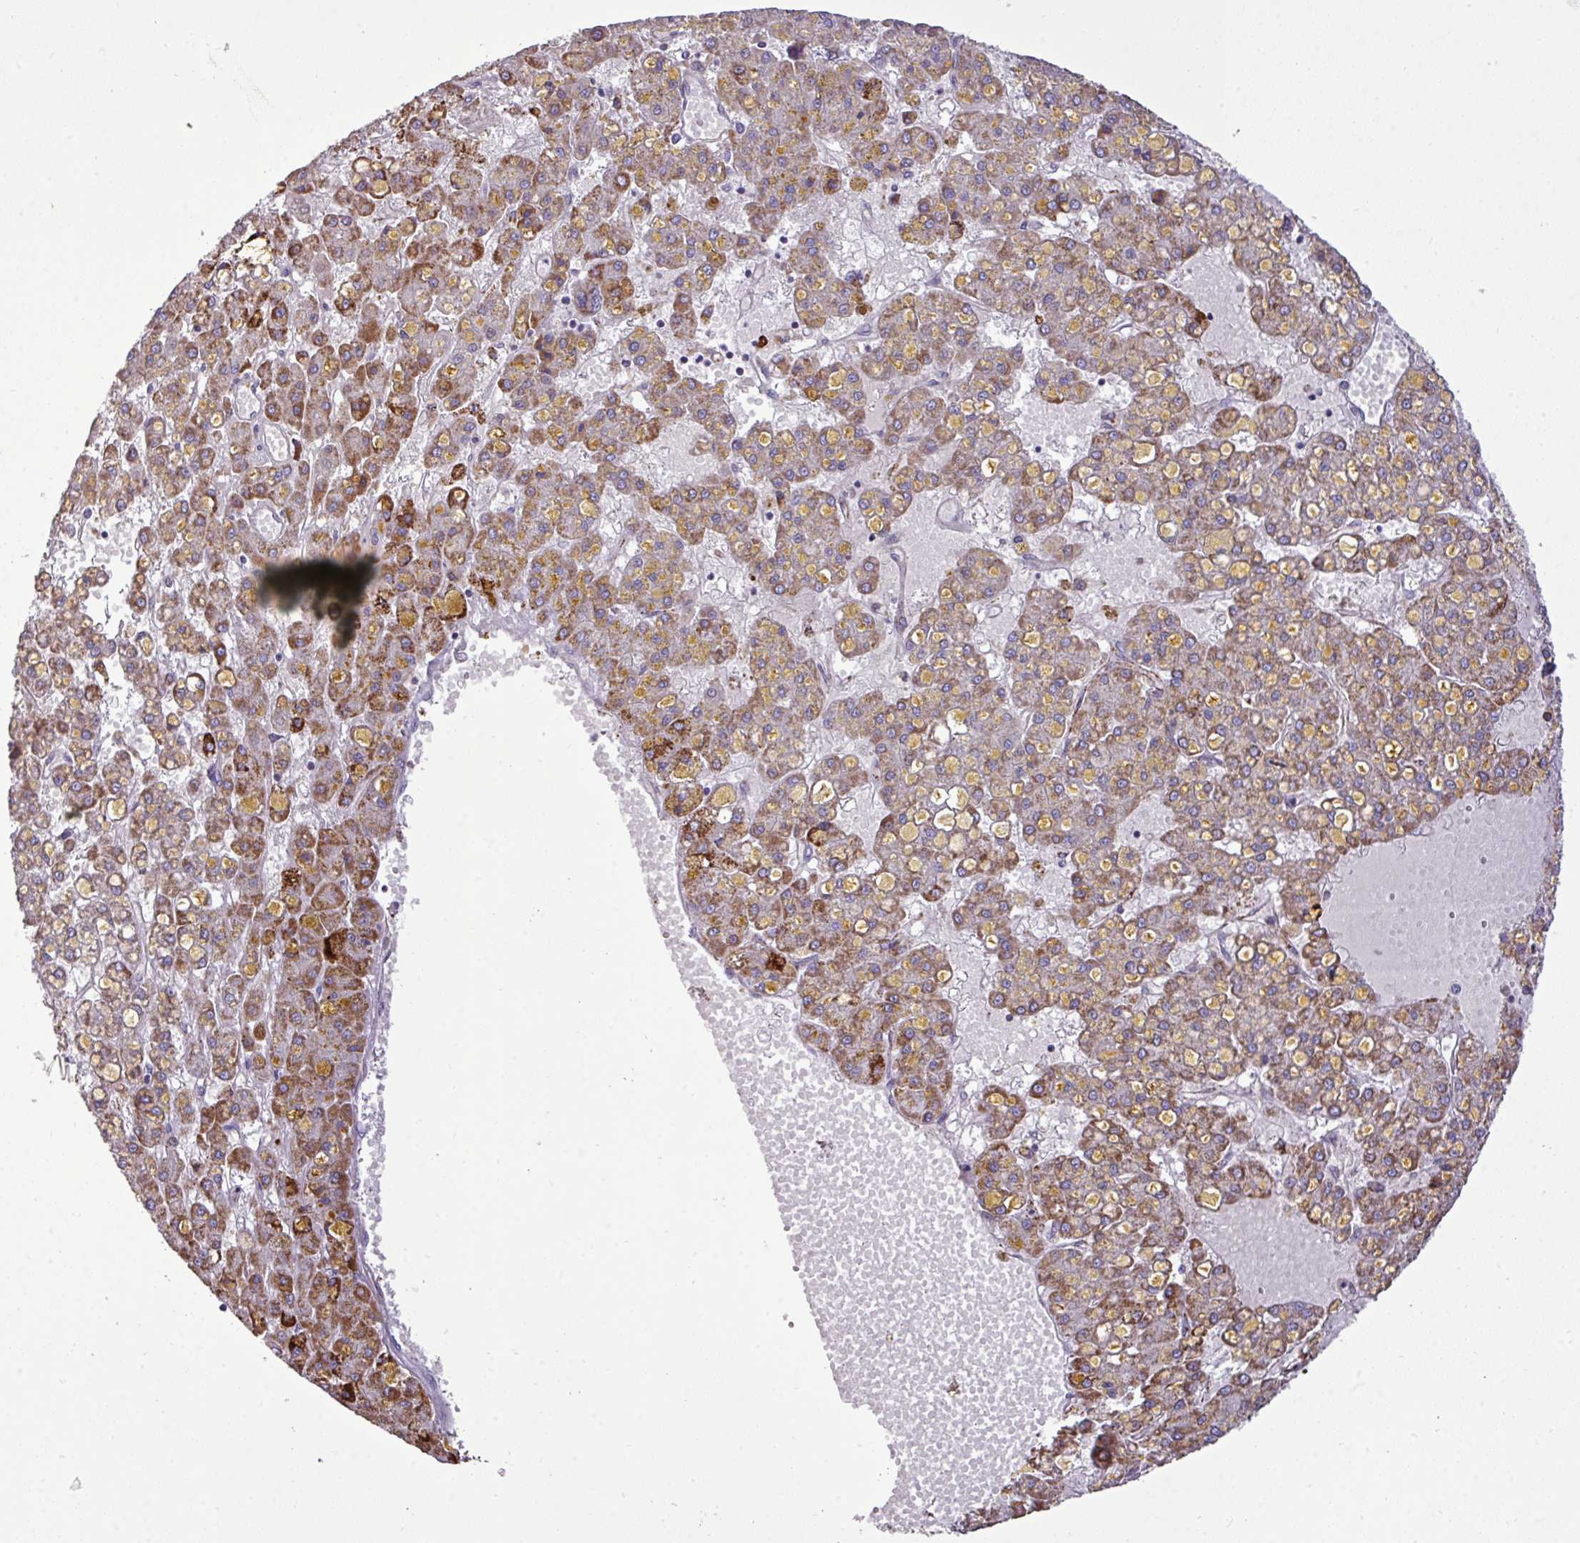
{"staining": {"intensity": "moderate", "quantity": "25%-75%", "location": "cytoplasmic/membranous"}, "tissue": "liver cancer", "cell_type": "Tumor cells", "image_type": "cancer", "snomed": [{"axis": "morphology", "description": "Carcinoma, Hepatocellular, NOS"}, {"axis": "topography", "description": "Liver"}], "caption": "Immunohistochemistry (IHC) (DAB (3,3'-diaminobenzidine)) staining of human hepatocellular carcinoma (liver) displays moderate cytoplasmic/membranous protein staining in about 25%-75% of tumor cells.", "gene": "SGPP1", "patient": {"sex": "male", "age": 67}}